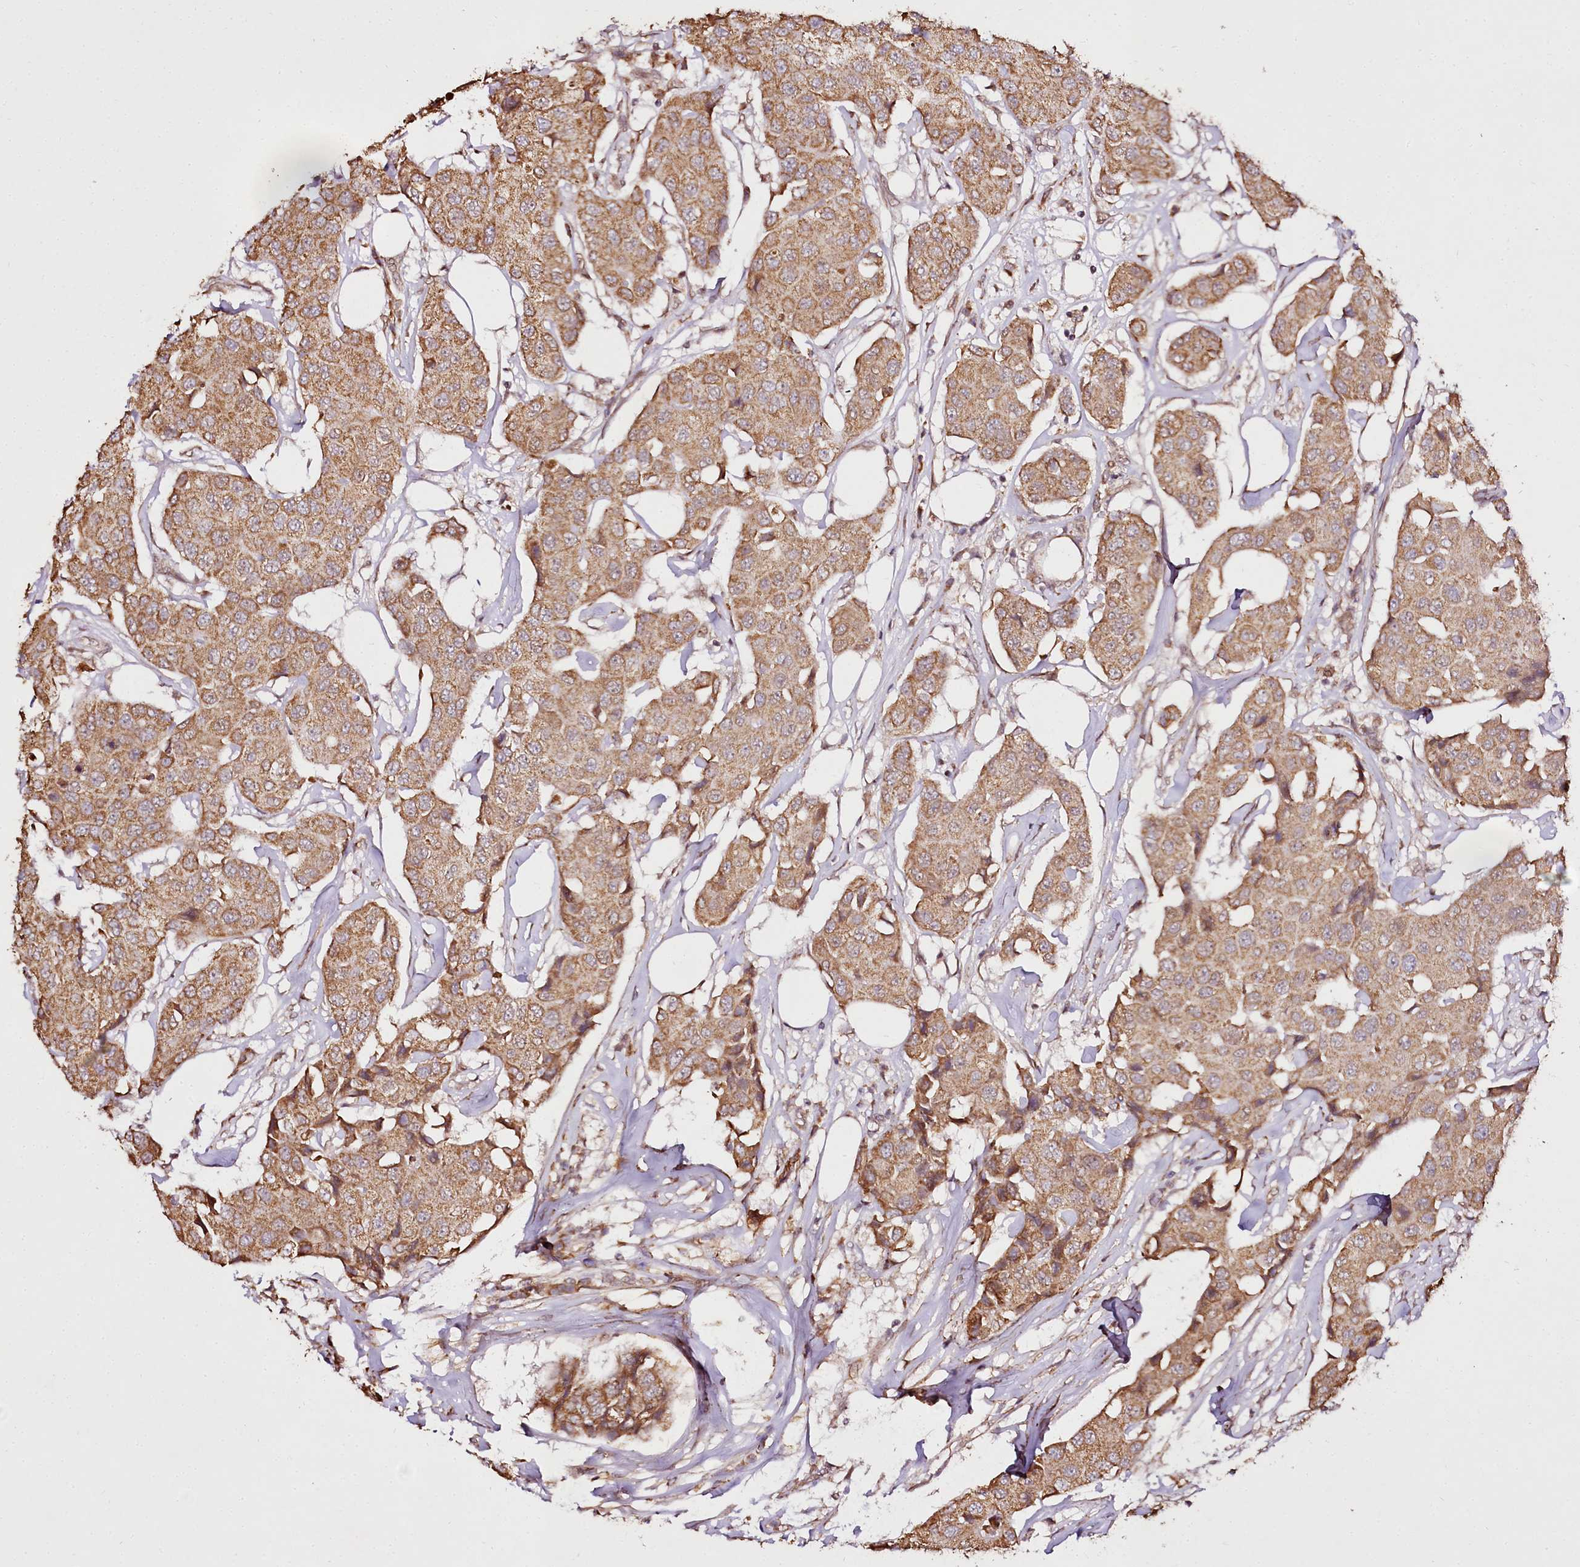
{"staining": {"intensity": "moderate", "quantity": ">75%", "location": "cytoplasmic/membranous"}, "tissue": "breast cancer", "cell_type": "Tumor cells", "image_type": "cancer", "snomed": [{"axis": "morphology", "description": "Duct carcinoma"}, {"axis": "topography", "description": "Breast"}], "caption": "Breast cancer stained with DAB (3,3'-diaminobenzidine) immunohistochemistry (IHC) shows medium levels of moderate cytoplasmic/membranous expression in approximately >75% of tumor cells.", "gene": "EDIL3", "patient": {"sex": "female", "age": 80}}